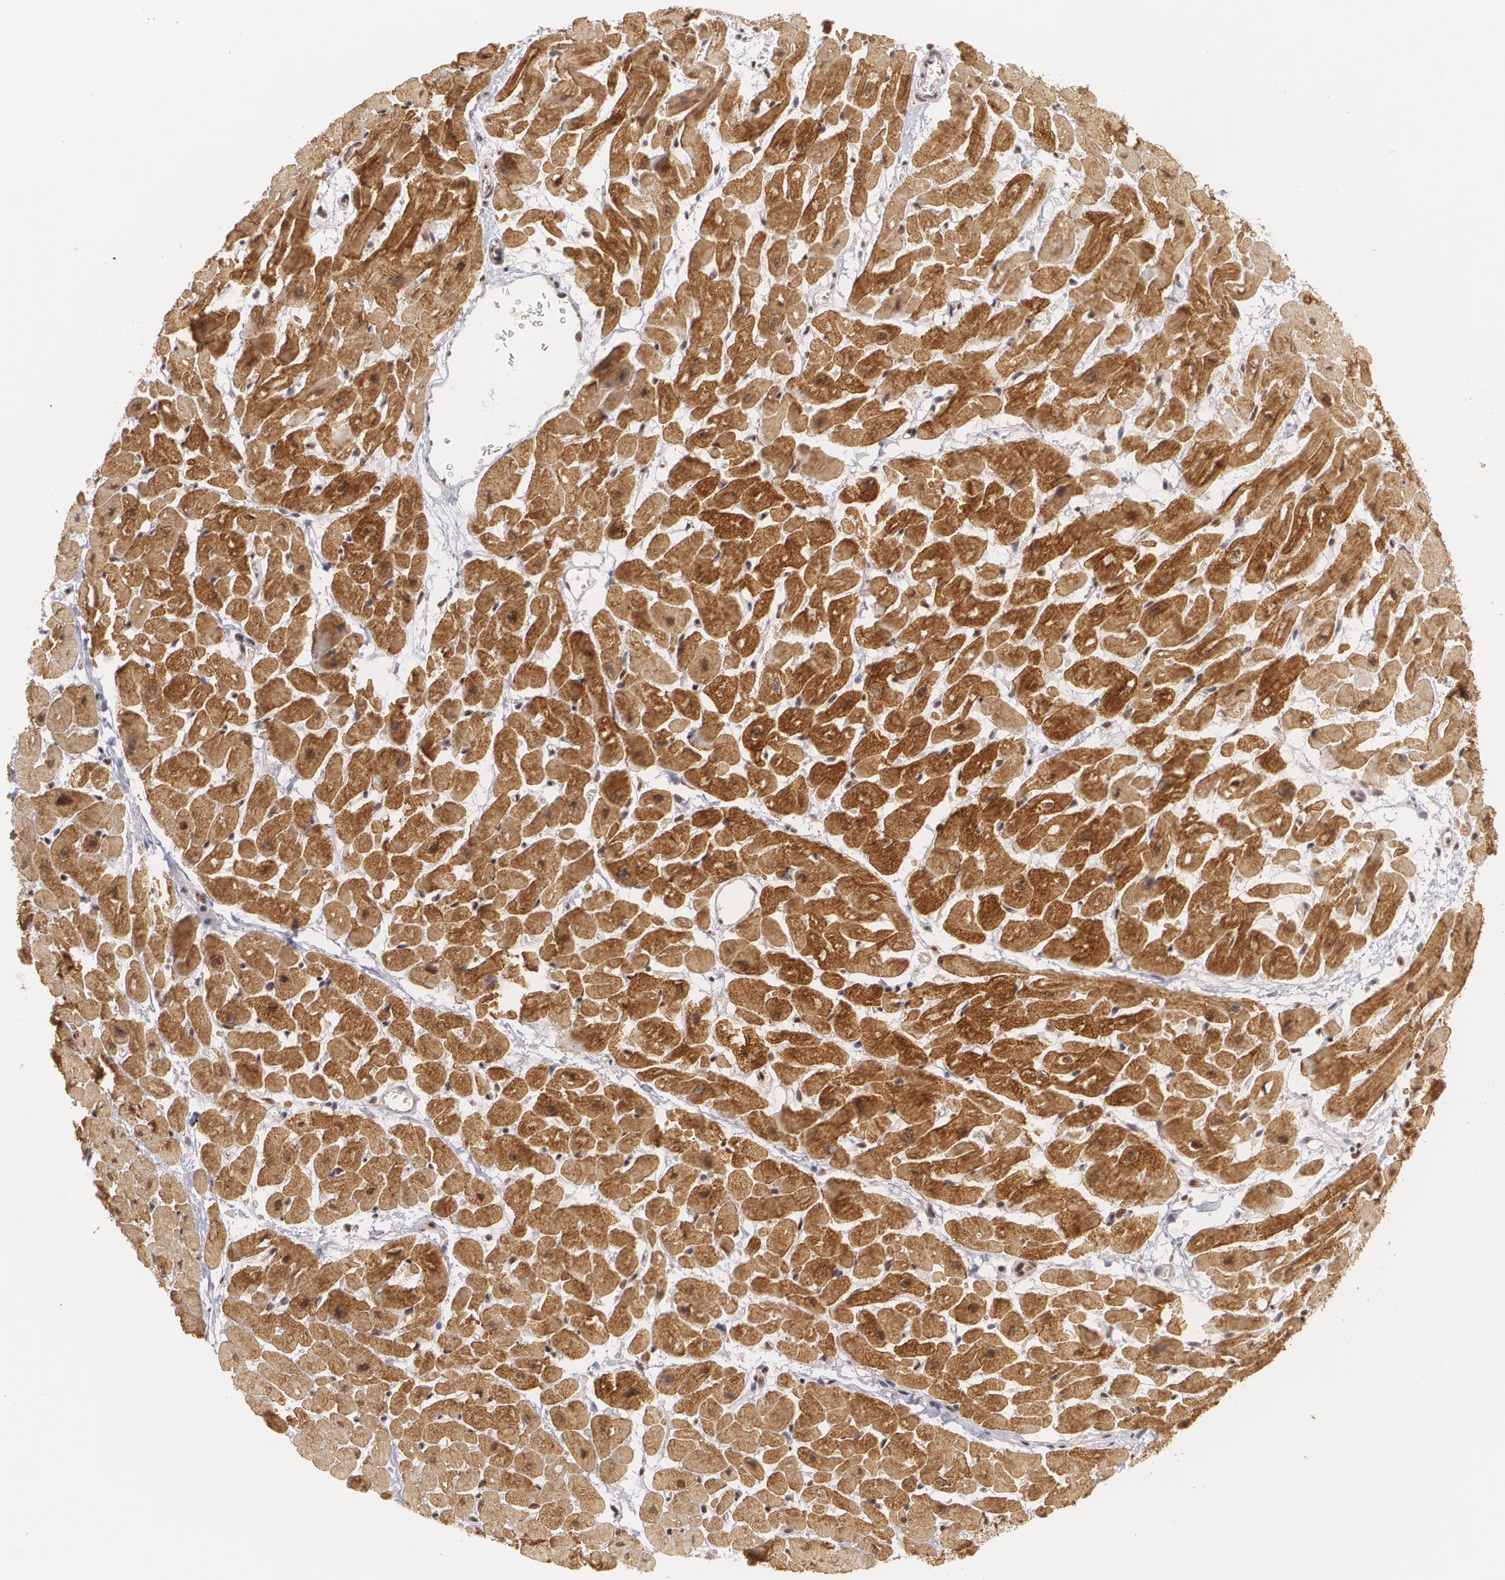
{"staining": {"intensity": "moderate", "quantity": ">75%", "location": "cytoplasmic/membranous,nuclear"}, "tissue": "heart muscle", "cell_type": "Cardiomyocytes", "image_type": "normal", "snomed": [{"axis": "morphology", "description": "Normal tissue, NOS"}, {"axis": "topography", "description": "Heart"}], "caption": "A medium amount of moderate cytoplasmic/membranous,nuclear expression is present in approximately >75% of cardiomyocytes in normal heart muscle.", "gene": "MXD1", "patient": {"sex": "male", "age": 45}}